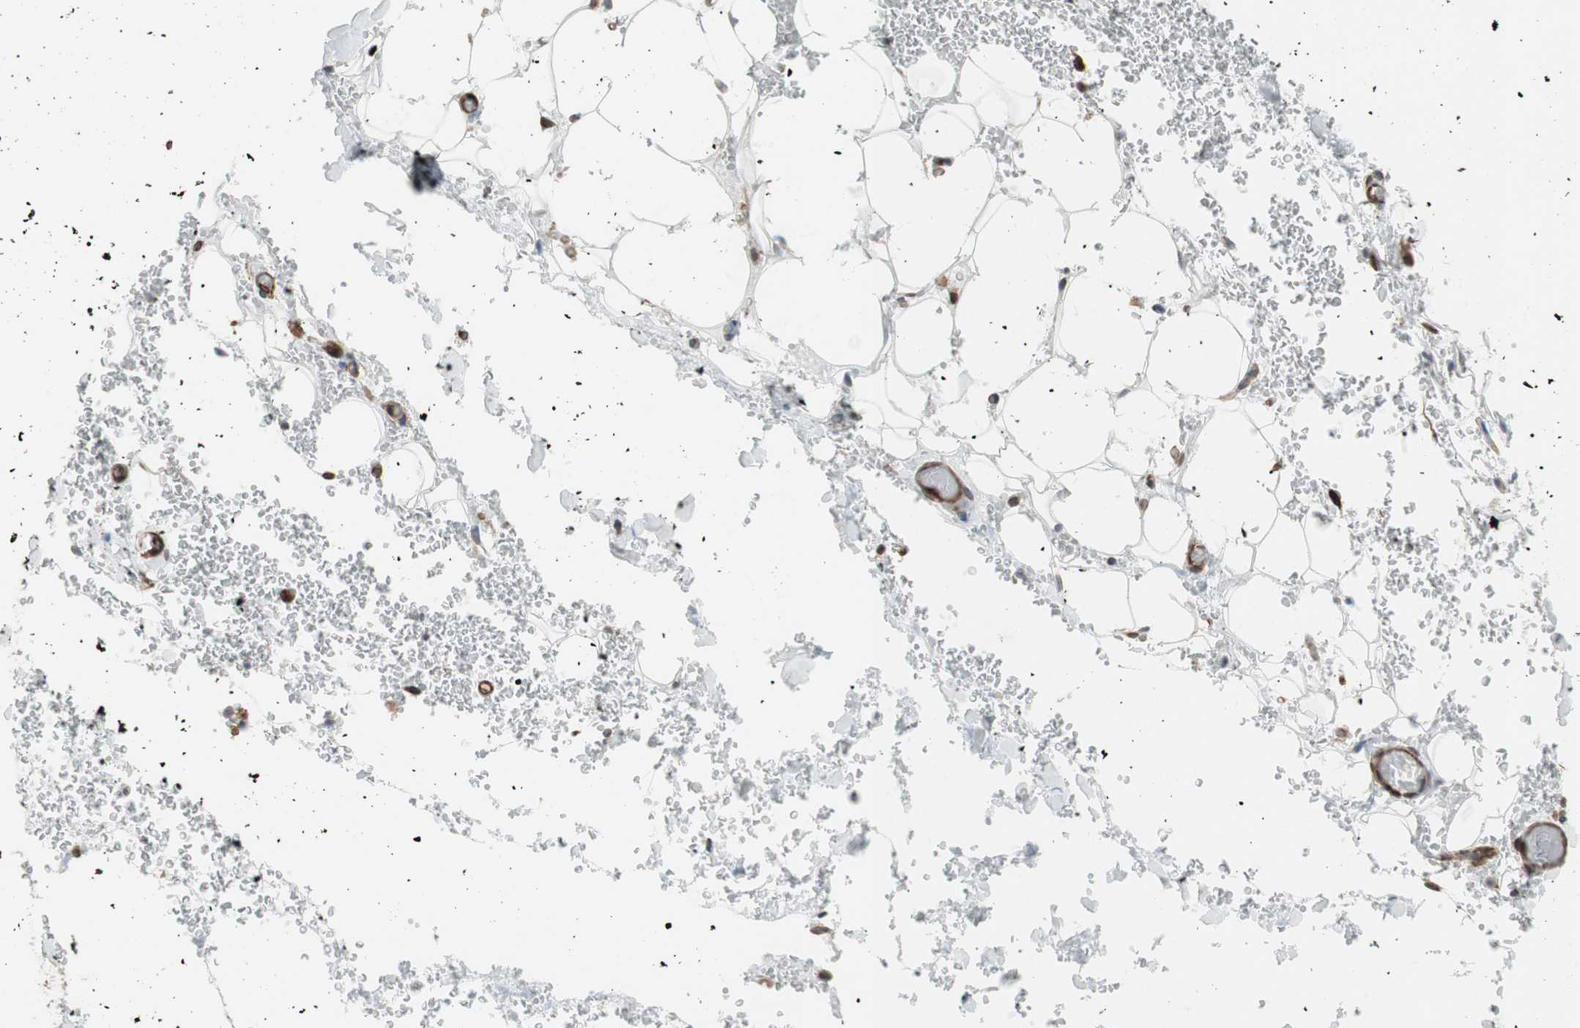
{"staining": {"intensity": "strong", "quantity": "25%-75%", "location": "cytoplasmic/membranous"}, "tissue": "adipose tissue", "cell_type": "Adipocytes", "image_type": "normal", "snomed": [{"axis": "morphology", "description": "Normal tissue, NOS"}, {"axis": "morphology", "description": "Inflammation, NOS"}, {"axis": "topography", "description": "Breast"}], "caption": "An immunohistochemistry (IHC) histopathology image of benign tissue is shown. Protein staining in brown highlights strong cytoplasmic/membranous positivity in adipose tissue within adipocytes. (brown staining indicates protein expression, while blue staining denotes nuclei).", "gene": "TCTA", "patient": {"sex": "female", "age": 65}}